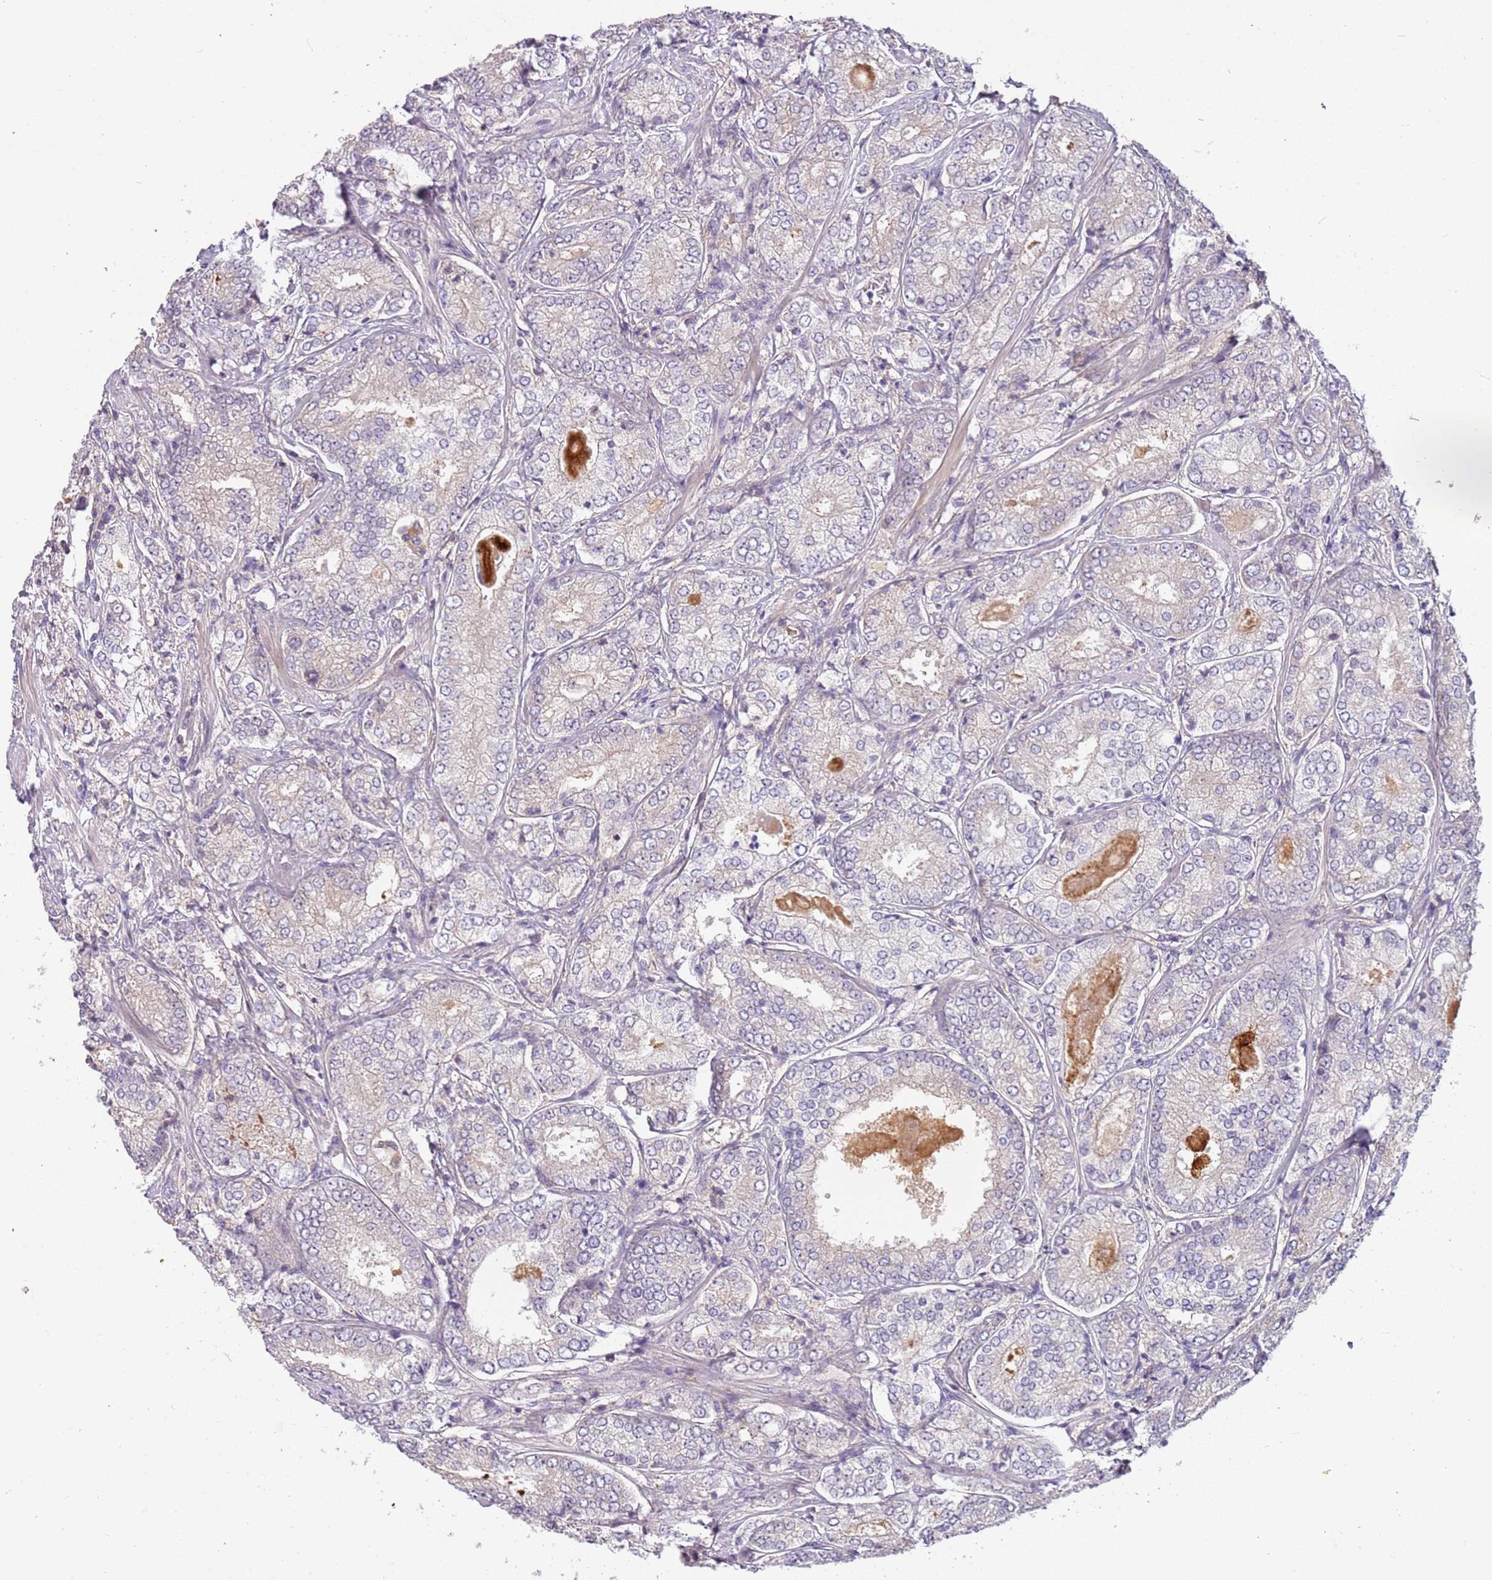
{"staining": {"intensity": "negative", "quantity": "none", "location": "none"}, "tissue": "prostate cancer", "cell_type": "Tumor cells", "image_type": "cancer", "snomed": [{"axis": "morphology", "description": "Adenocarcinoma, High grade"}, {"axis": "topography", "description": "Prostate"}], "caption": "Protein analysis of prostate cancer displays no significant expression in tumor cells.", "gene": "ARHGAP5", "patient": {"sex": "male", "age": 63}}